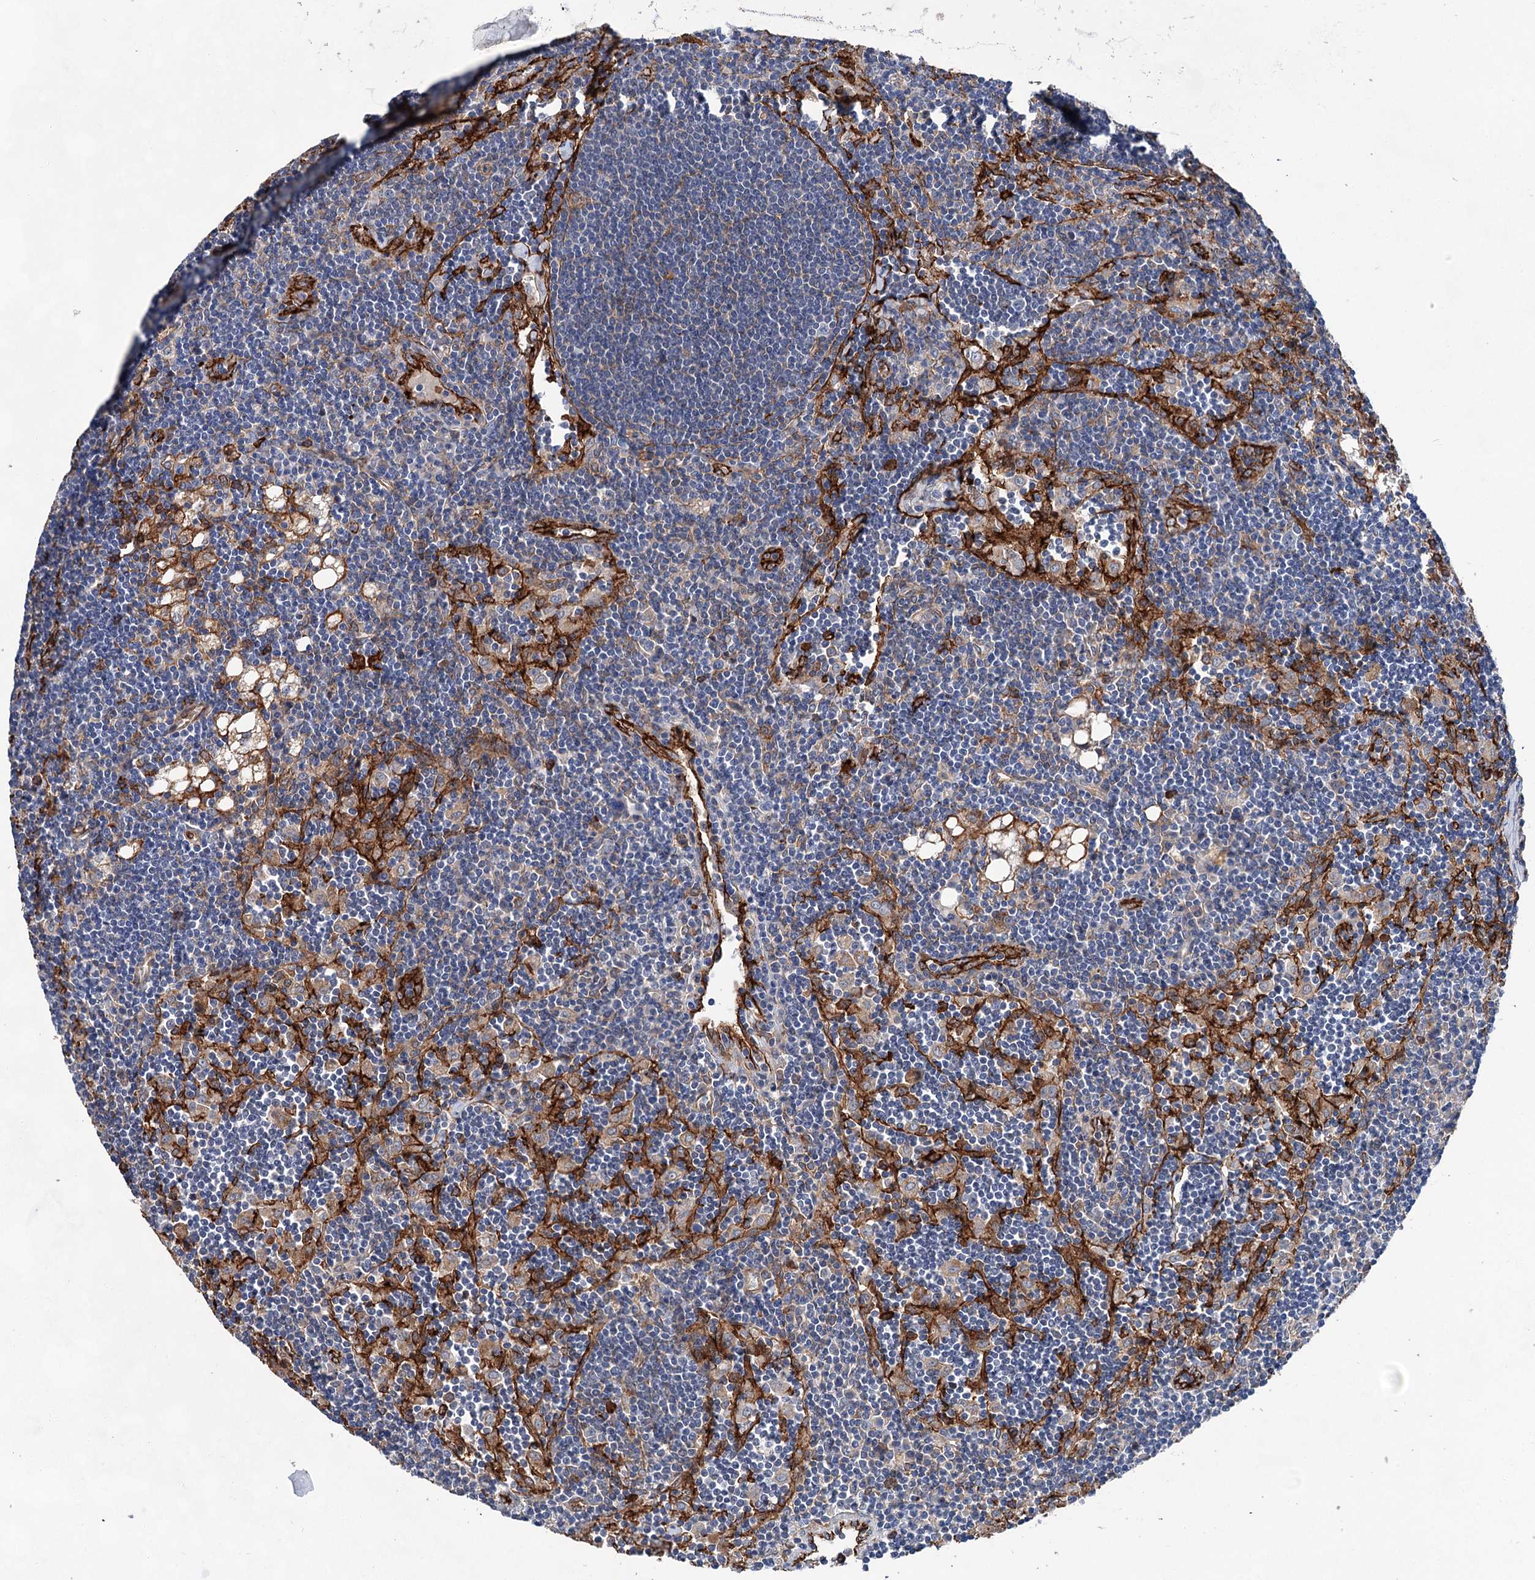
{"staining": {"intensity": "negative", "quantity": "none", "location": "none"}, "tissue": "lymph node", "cell_type": "Germinal center cells", "image_type": "normal", "snomed": [{"axis": "morphology", "description": "Normal tissue, NOS"}, {"axis": "topography", "description": "Lymph node"}], "caption": "Immunohistochemistry of normal lymph node displays no expression in germinal center cells. (DAB immunohistochemistry (IHC), high magnification).", "gene": "TMTC3", "patient": {"sex": "male", "age": 24}}